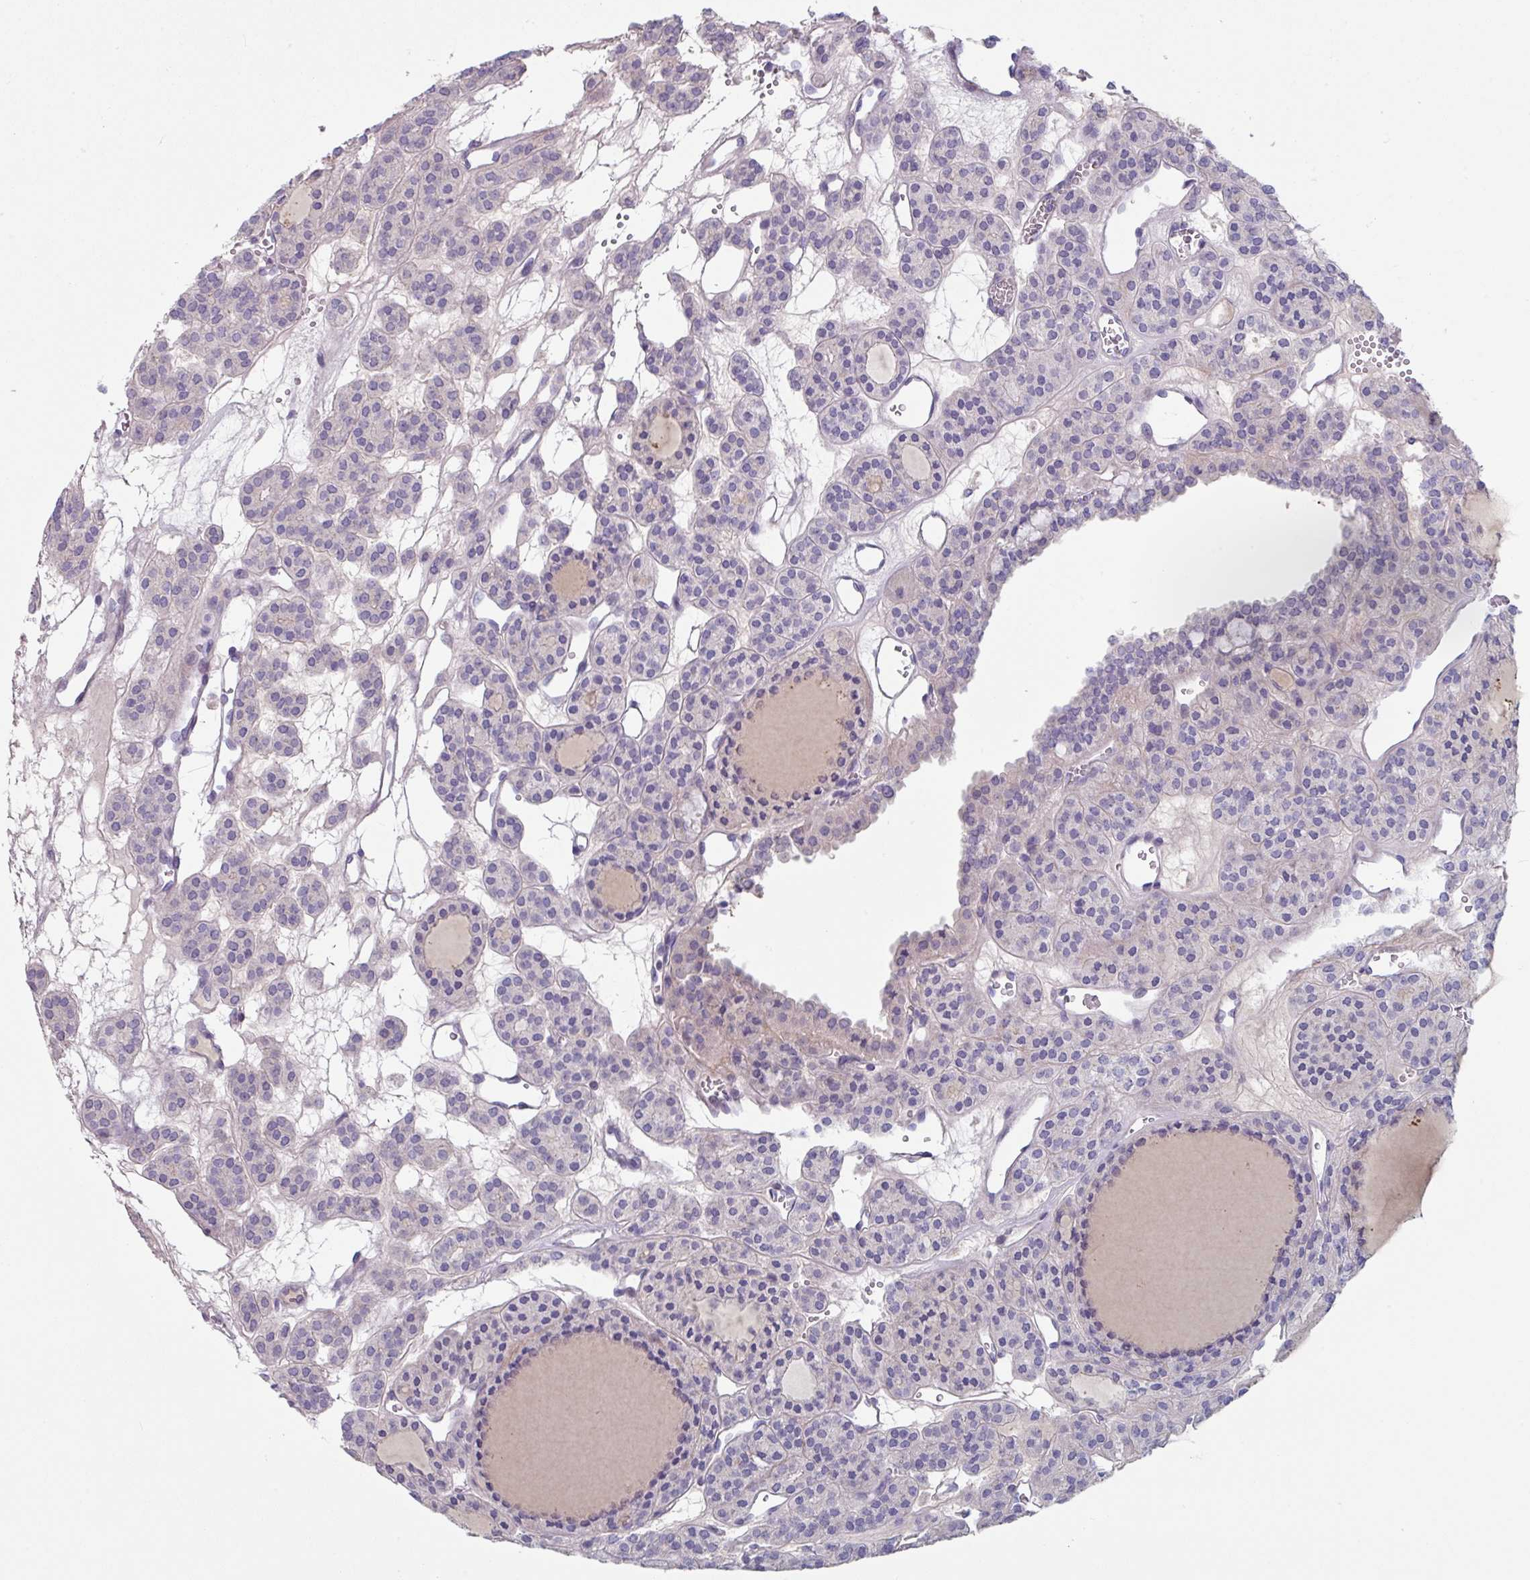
{"staining": {"intensity": "negative", "quantity": "none", "location": "none"}, "tissue": "thyroid cancer", "cell_type": "Tumor cells", "image_type": "cancer", "snomed": [{"axis": "morphology", "description": "Follicular adenoma carcinoma, NOS"}, {"axis": "topography", "description": "Thyroid gland"}], "caption": "Immunohistochemical staining of human thyroid cancer displays no significant expression in tumor cells. (DAB immunohistochemistry (IHC) visualized using brightfield microscopy, high magnification).", "gene": "TMEM132A", "patient": {"sex": "female", "age": 63}}